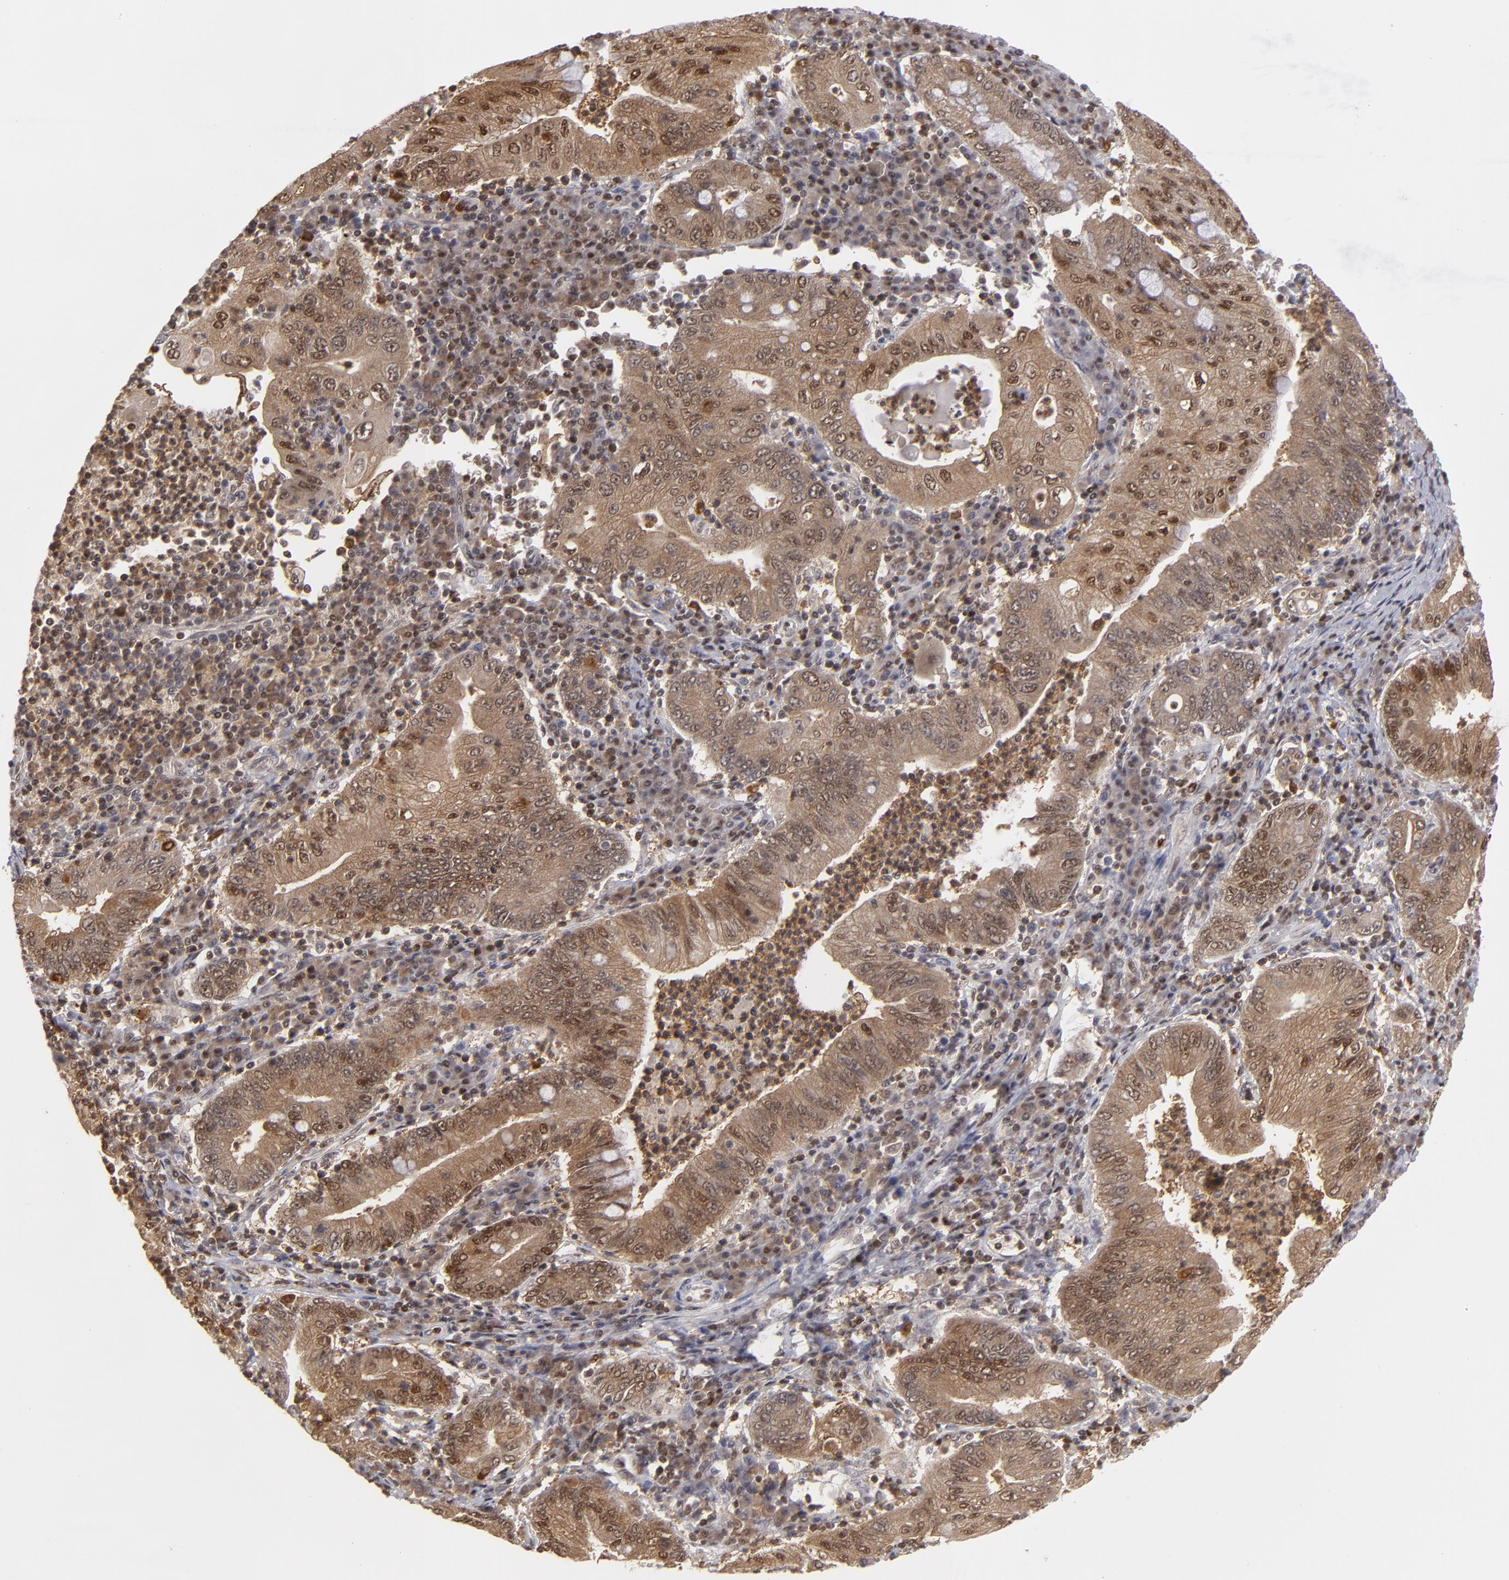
{"staining": {"intensity": "moderate", "quantity": ">75%", "location": "cytoplasmic/membranous,nuclear"}, "tissue": "stomach cancer", "cell_type": "Tumor cells", "image_type": "cancer", "snomed": [{"axis": "morphology", "description": "Normal tissue, NOS"}, {"axis": "morphology", "description": "Adenocarcinoma, NOS"}, {"axis": "topography", "description": "Esophagus"}, {"axis": "topography", "description": "Stomach, upper"}, {"axis": "topography", "description": "Peripheral nerve tissue"}], "caption": "Immunohistochemistry (IHC) (DAB (3,3'-diaminobenzidine)) staining of stomach adenocarcinoma reveals moderate cytoplasmic/membranous and nuclear protein expression in about >75% of tumor cells.", "gene": "GSR", "patient": {"sex": "male", "age": 62}}